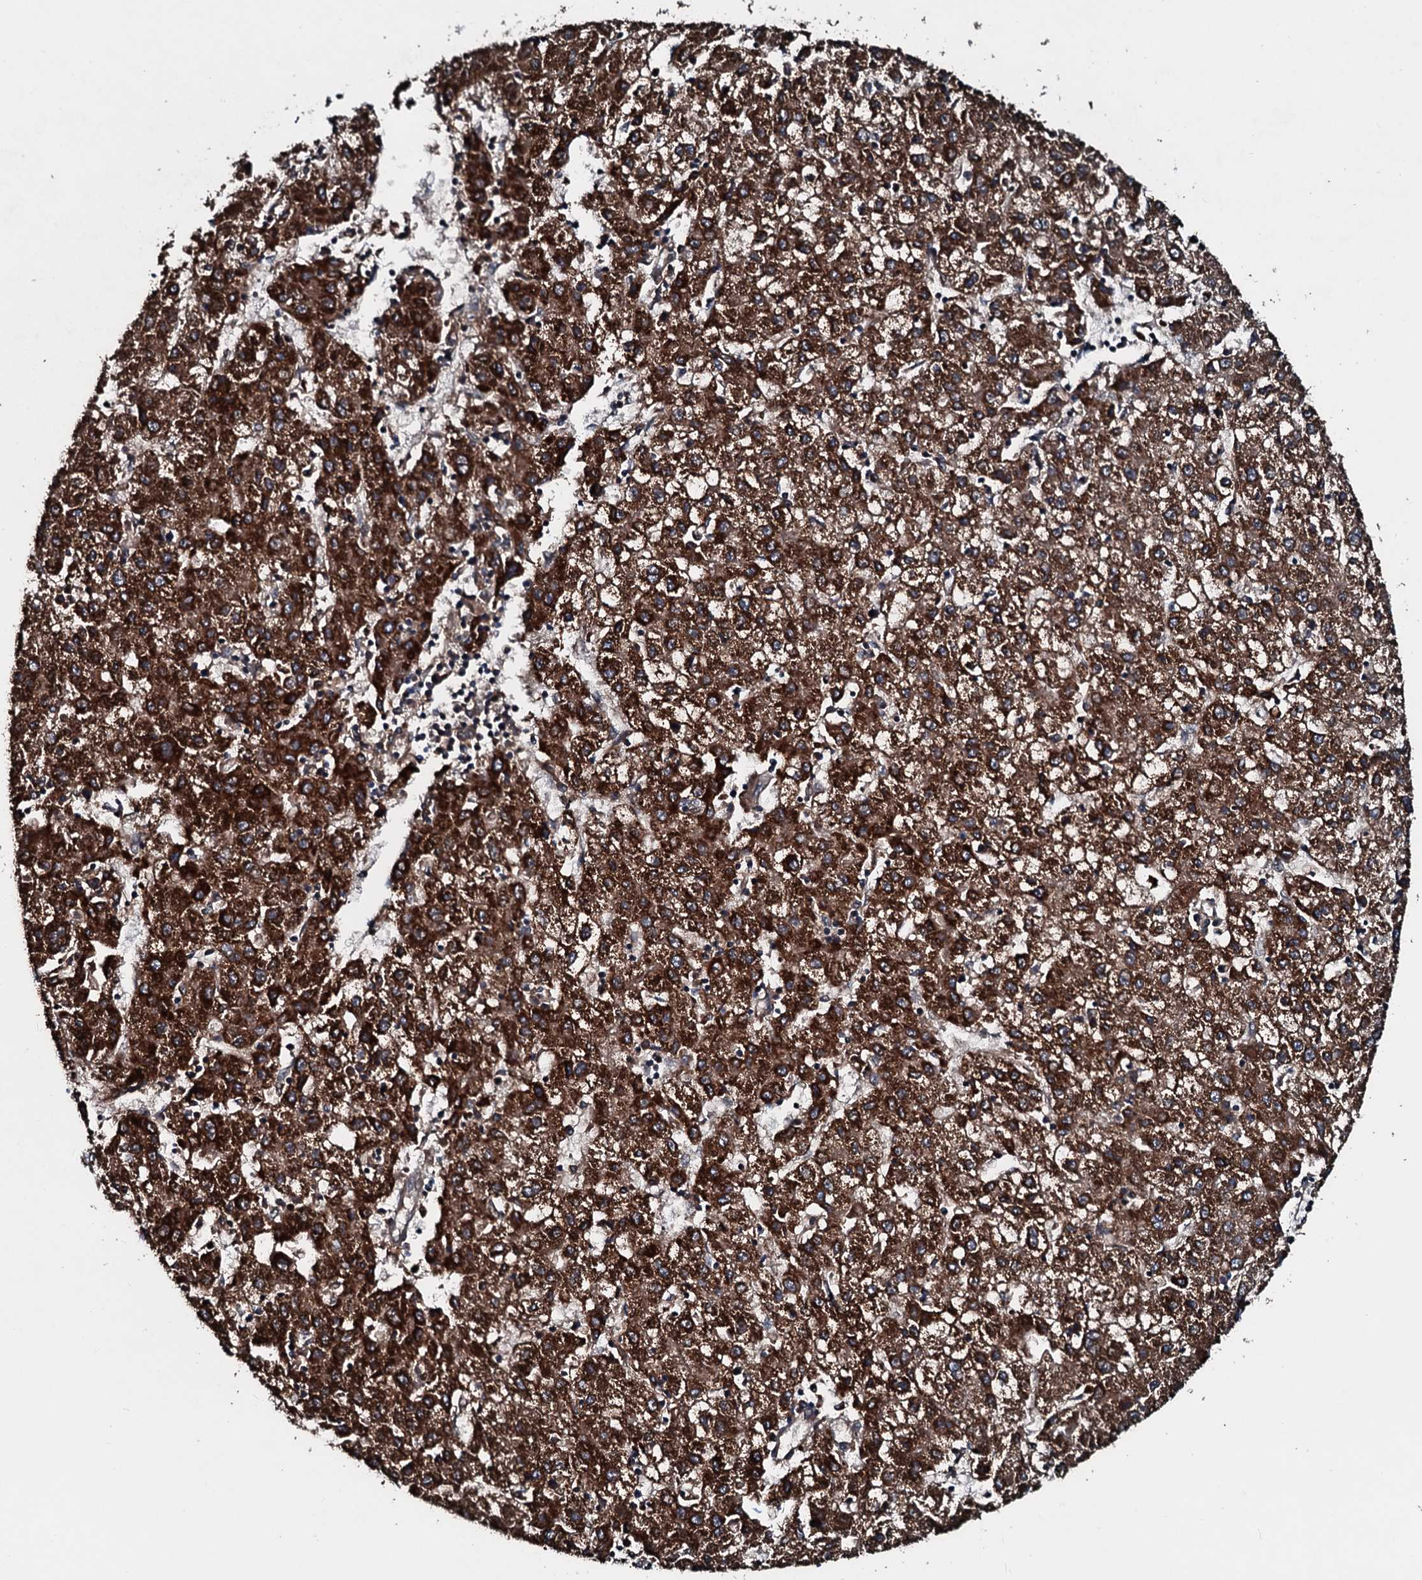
{"staining": {"intensity": "strong", "quantity": ">75%", "location": "cytoplasmic/membranous"}, "tissue": "liver cancer", "cell_type": "Tumor cells", "image_type": "cancer", "snomed": [{"axis": "morphology", "description": "Carcinoma, Hepatocellular, NOS"}, {"axis": "topography", "description": "Liver"}], "caption": "Strong cytoplasmic/membranous protein expression is identified in approximately >75% of tumor cells in hepatocellular carcinoma (liver). The protein of interest is shown in brown color, while the nuclei are stained blue.", "gene": "ACSS3", "patient": {"sex": "male", "age": 72}}